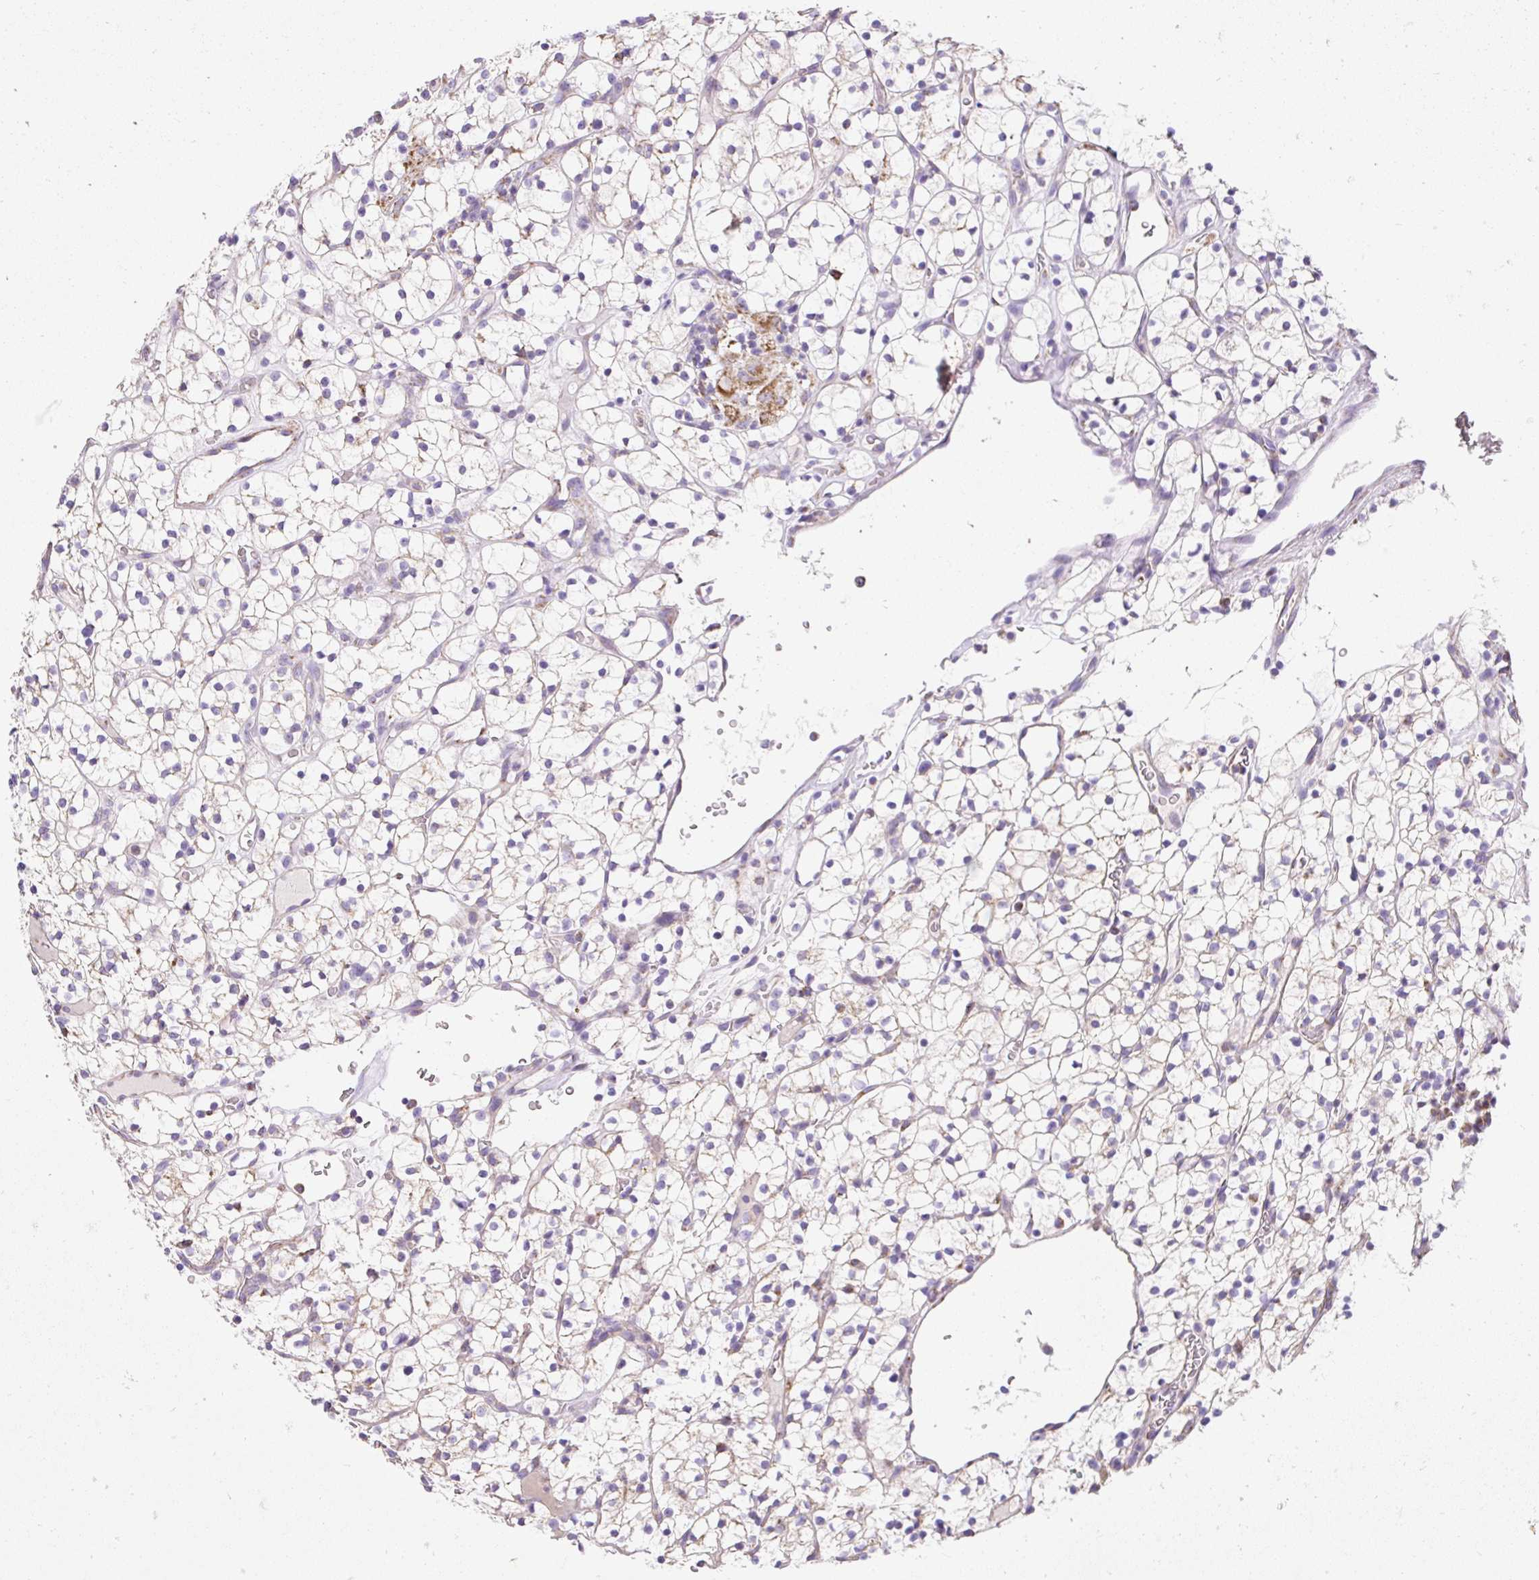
{"staining": {"intensity": "weak", "quantity": "<25%", "location": "cytoplasmic/membranous"}, "tissue": "renal cancer", "cell_type": "Tumor cells", "image_type": "cancer", "snomed": [{"axis": "morphology", "description": "Adenocarcinoma, NOS"}, {"axis": "topography", "description": "Kidney"}], "caption": "Tumor cells show no significant expression in renal adenocarcinoma. (DAB (3,3'-diaminobenzidine) immunohistochemistry with hematoxylin counter stain).", "gene": "DAAM2", "patient": {"sex": "female", "age": 64}}